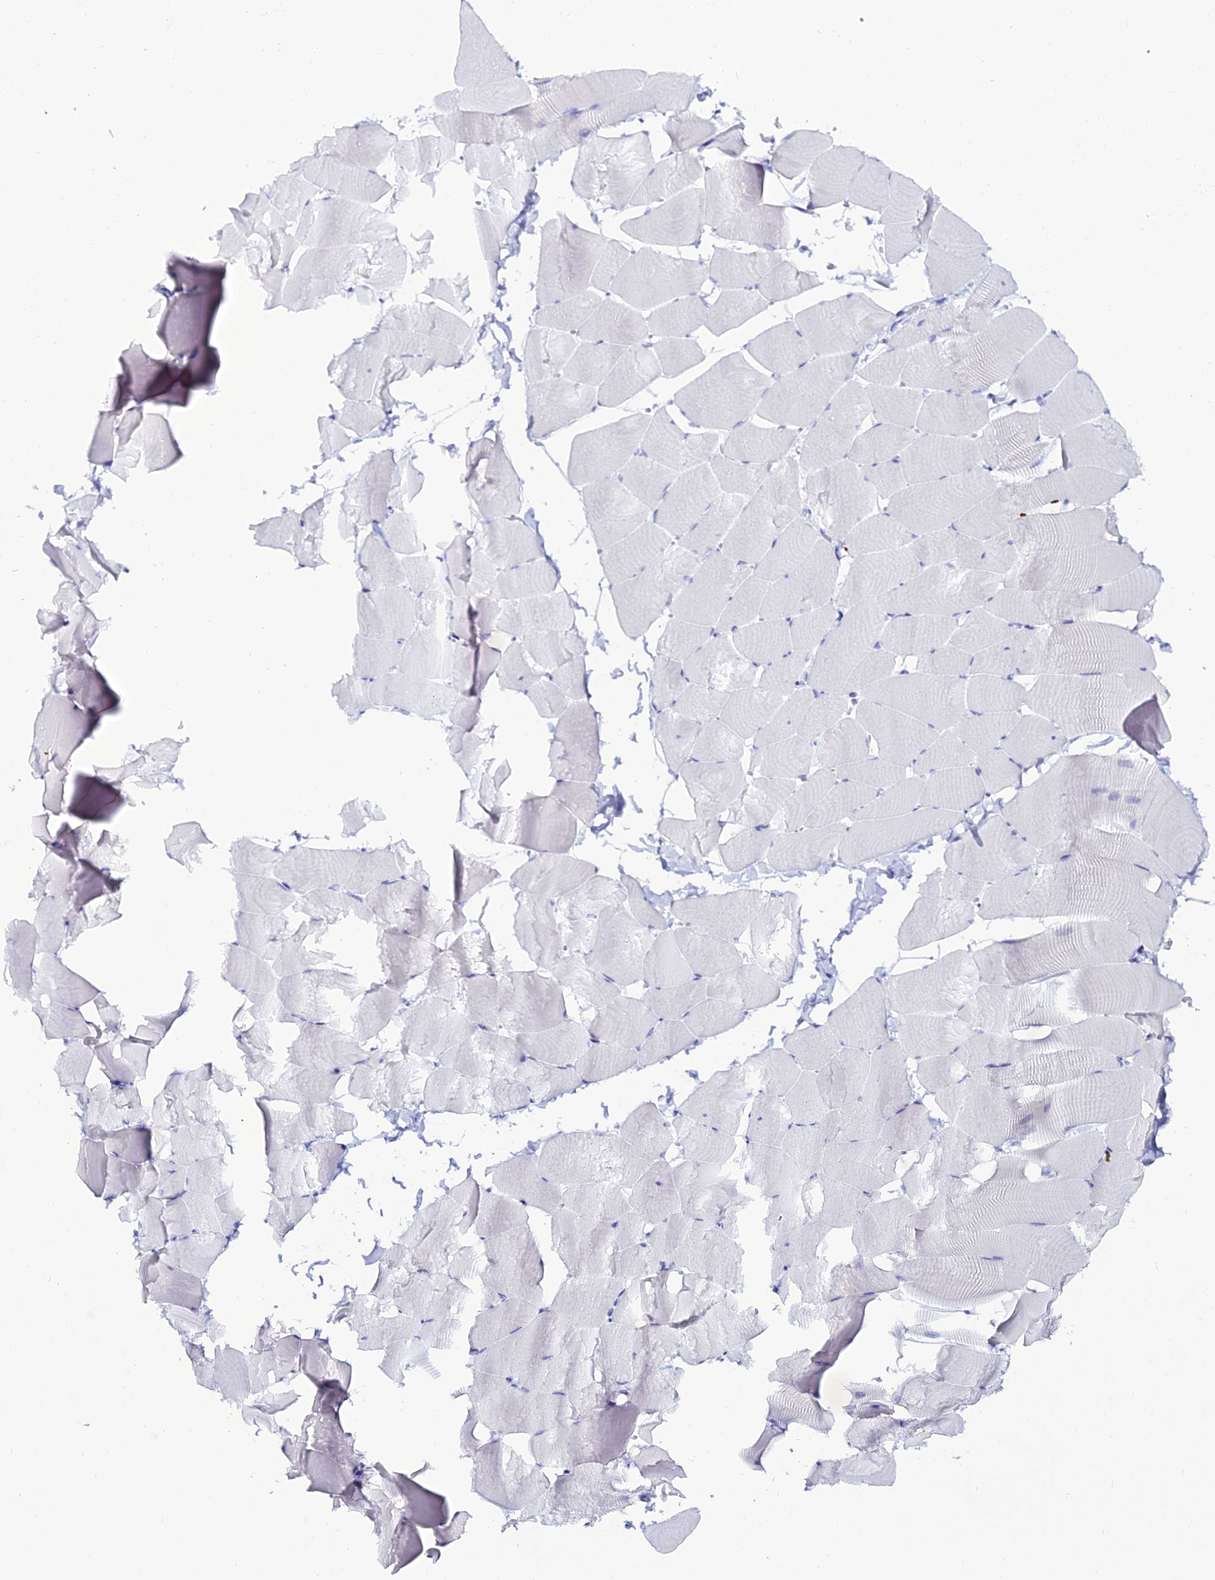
{"staining": {"intensity": "negative", "quantity": "none", "location": "none"}, "tissue": "skeletal muscle", "cell_type": "Myocytes", "image_type": "normal", "snomed": [{"axis": "morphology", "description": "Normal tissue, NOS"}, {"axis": "topography", "description": "Skeletal muscle"}], "caption": "IHC photomicrograph of unremarkable skeletal muscle stained for a protein (brown), which exhibits no expression in myocytes.", "gene": "OR4D5", "patient": {"sex": "male", "age": 25}}